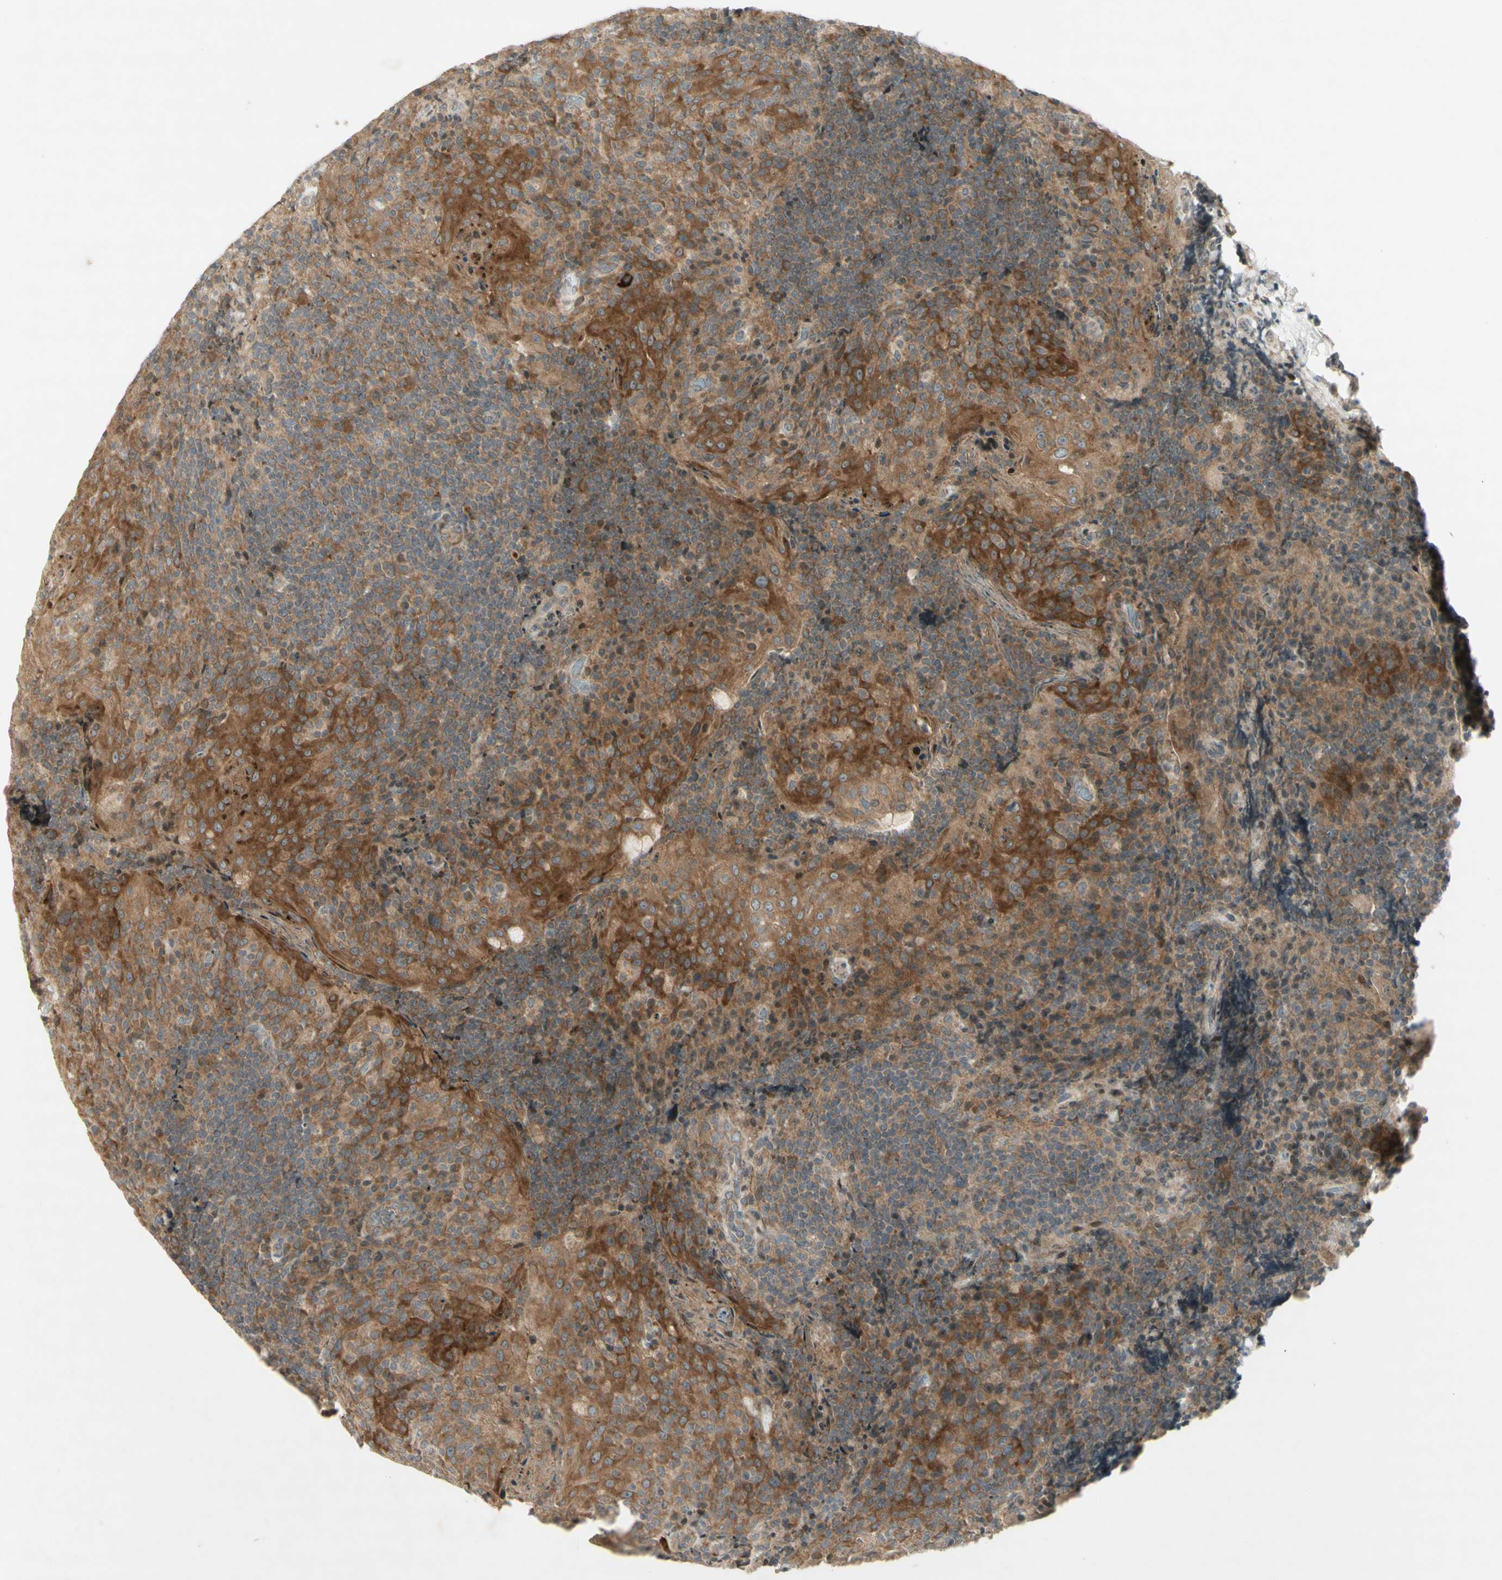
{"staining": {"intensity": "moderate", "quantity": ">75%", "location": "cytoplasmic/membranous"}, "tissue": "tonsil", "cell_type": "Germinal center cells", "image_type": "normal", "snomed": [{"axis": "morphology", "description": "Normal tissue, NOS"}, {"axis": "topography", "description": "Tonsil"}], "caption": "Protein expression analysis of benign tonsil exhibits moderate cytoplasmic/membranous expression in about >75% of germinal center cells.", "gene": "ETF1", "patient": {"sex": "male", "age": 17}}